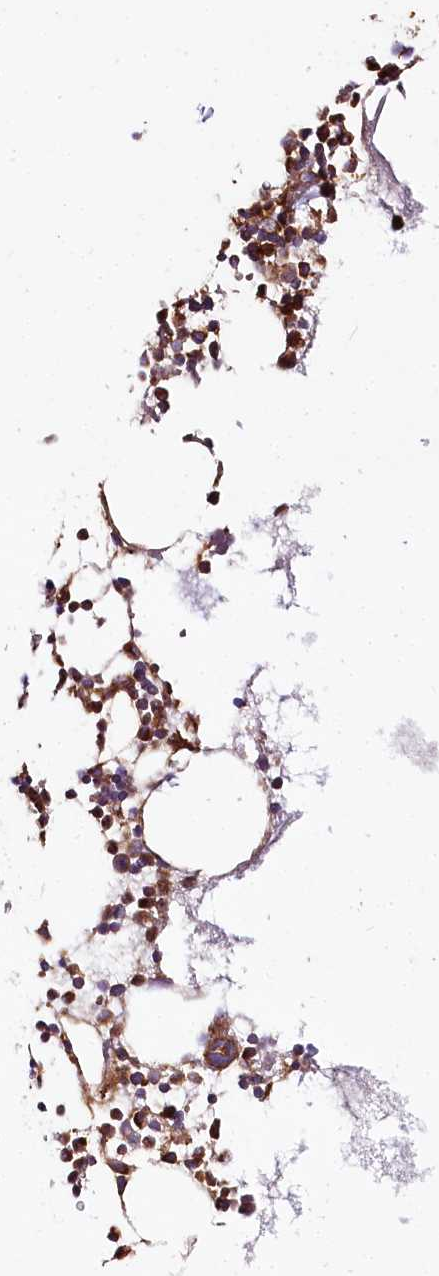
{"staining": {"intensity": "strong", "quantity": "25%-75%", "location": "cytoplasmic/membranous"}, "tissue": "bone marrow", "cell_type": "Hematopoietic cells", "image_type": "normal", "snomed": [{"axis": "morphology", "description": "Normal tissue, NOS"}, {"axis": "topography", "description": "Bone marrow"}], "caption": "A brown stain shows strong cytoplasmic/membranous staining of a protein in hematopoietic cells of normal bone marrow. The protein is stained brown, and the nuclei are stained in blue (DAB IHC with brightfield microscopy, high magnification).", "gene": "CNPY2", "patient": {"sex": "female", "age": 78}}